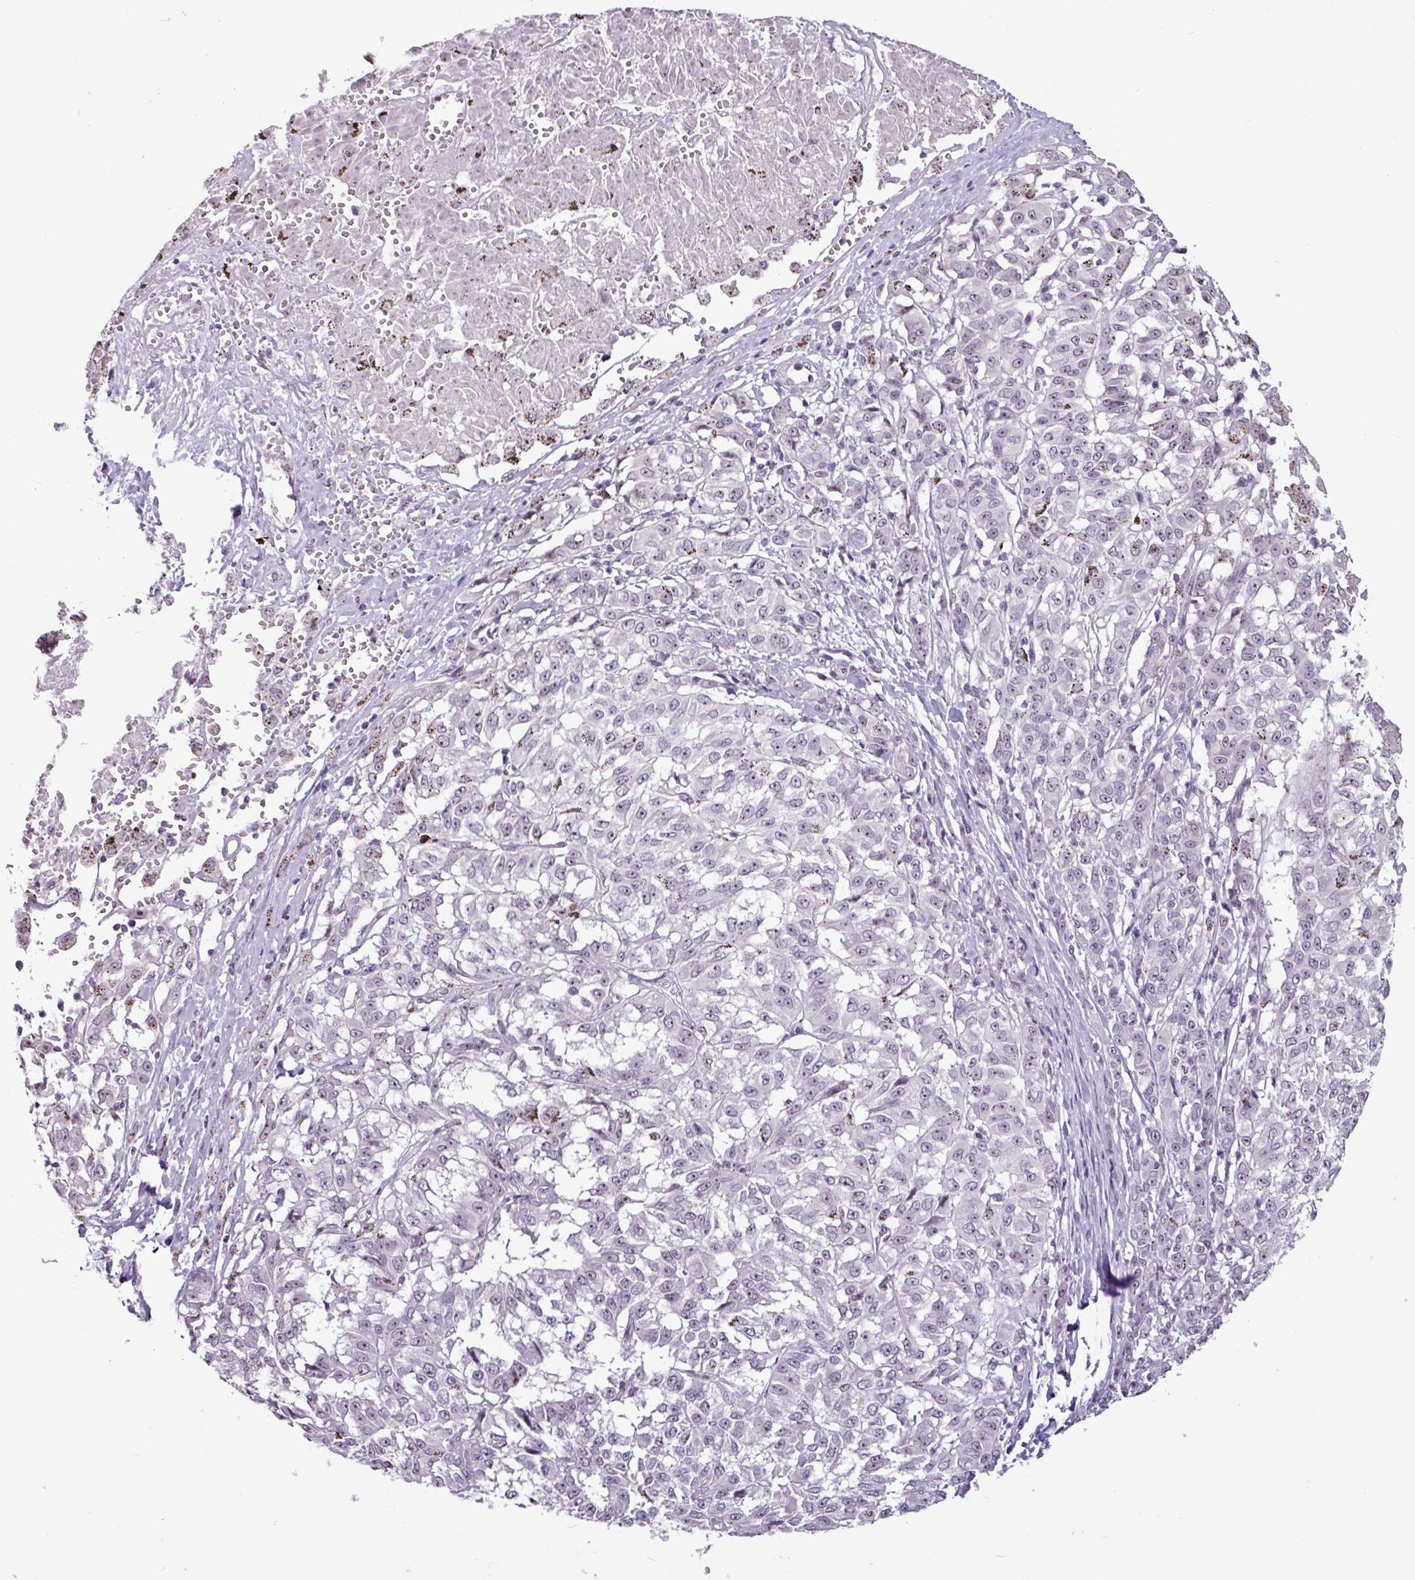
{"staining": {"intensity": "negative", "quantity": "none", "location": "none"}, "tissue": "melanoma", "cell_type": "Tumor cells", "image_type": "cancer", "snomed": [{"axis": "morphology", "description": "Malignant melanoma, NOS"}, {"axis": "topography", "description": "Skin"}], "caption": "IHC micrograph of human malignant melanoma stained for a protein (brown), which exhibits no staining in tumor cells. (Brightfield microscopy of DAB IHC at high magnification).", "gene": "UTP18", "patient": {"sex": "female", "age": 72}}